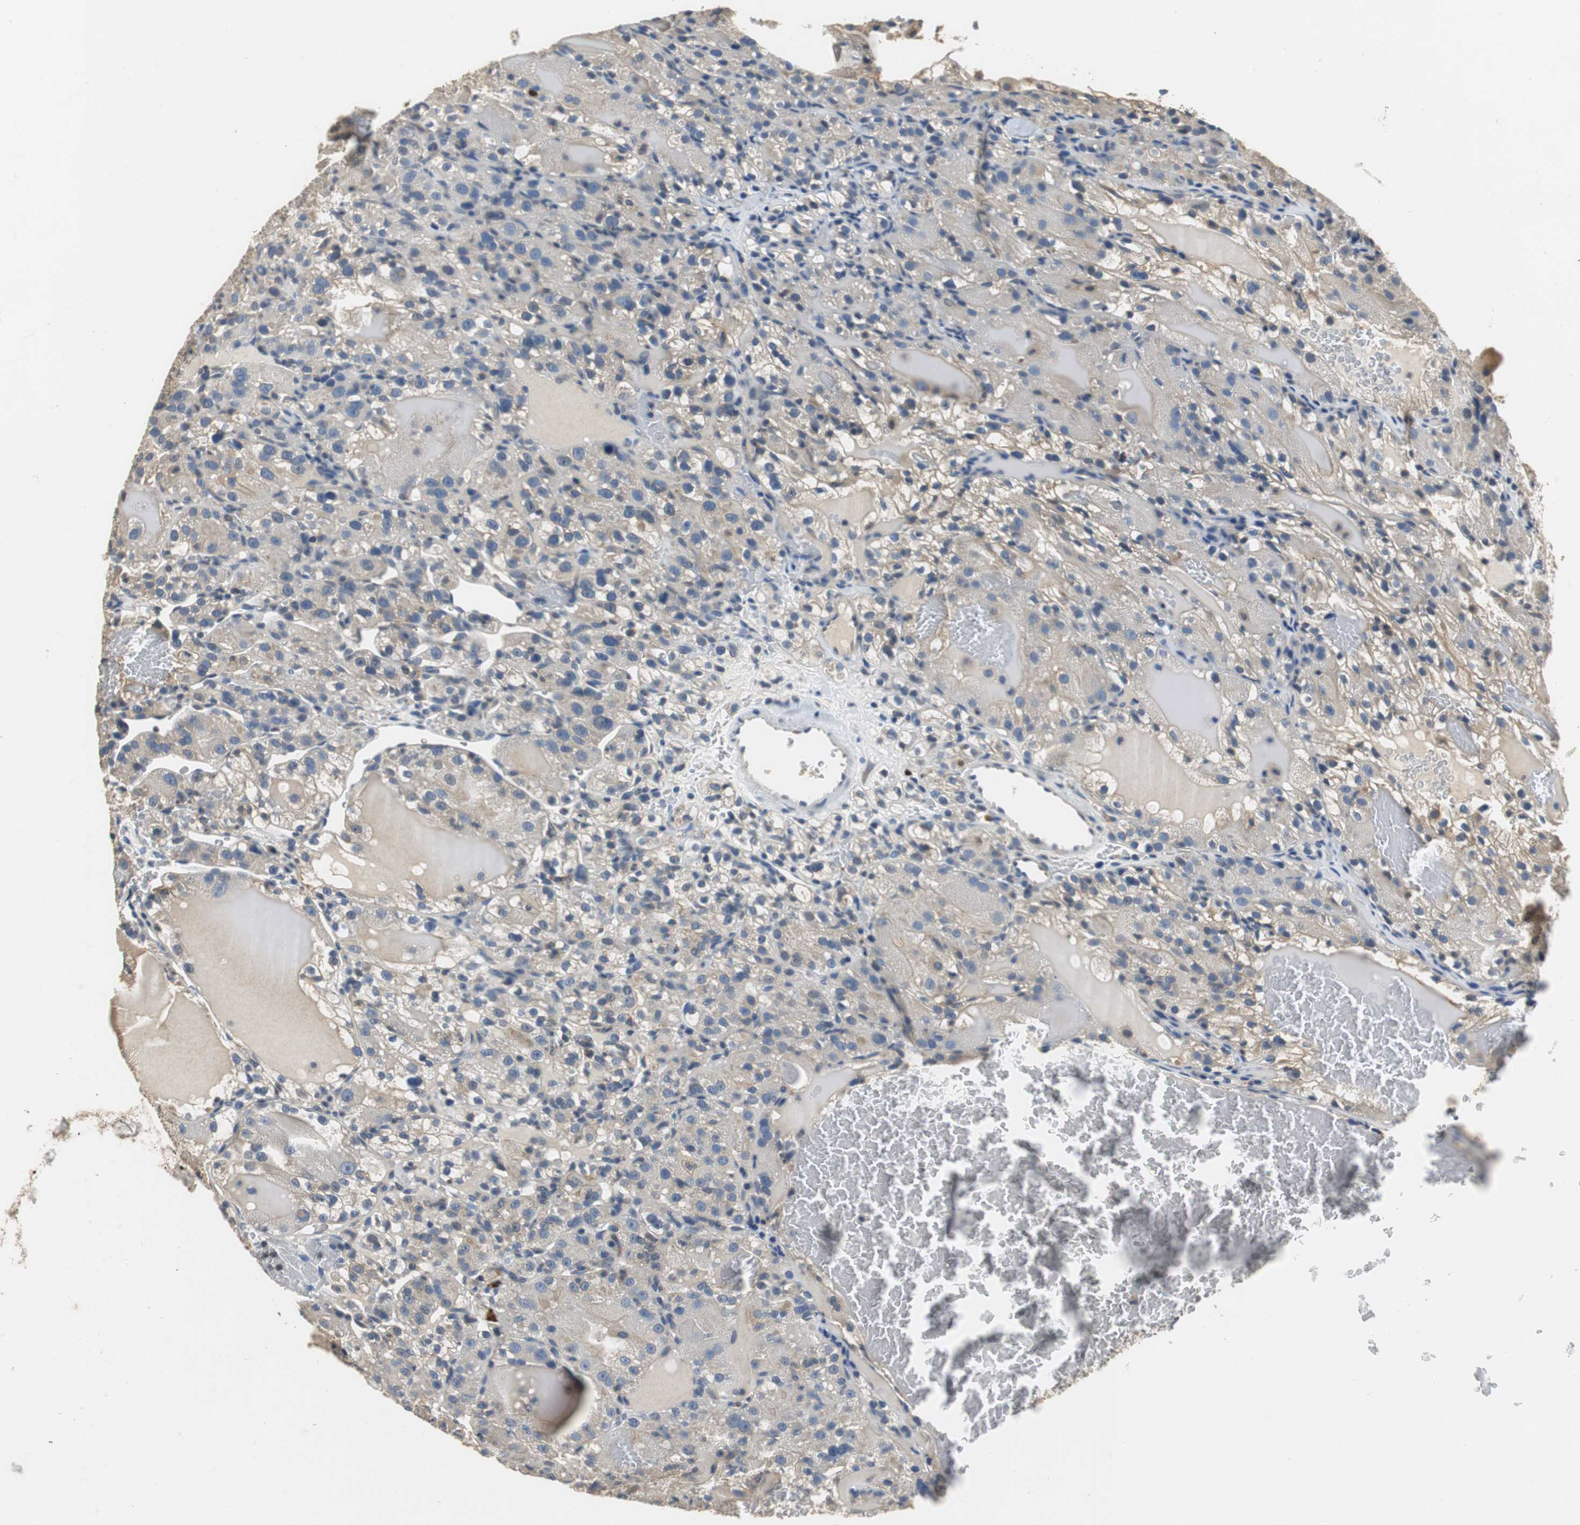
{"staining": {"intensity": "negative", "quantity": "none", "location": "none"}, "tissue": "renal cancer", "cell_type": "Tumor cells", "image_type": "cancer", "snomed": [{"axis": "morphology", "description": "Normal tissue, NOS"}, {"axis": "morphology", "description": "Adenocarcinoma, NOS"}, {"axis": "topography", "description": "Kidney"}], "caption": "The IHC image has no significant expression in tumor cells of renal cancer (adenocarcinoma) tissue. The staining is performed using DAB (3,3'-diaminobenzidine) brown chromogen with nuclei counter-stained in using hematoxylin.", "gene": "MTIF2", "patient": {"sex": "male", "age": 61}}